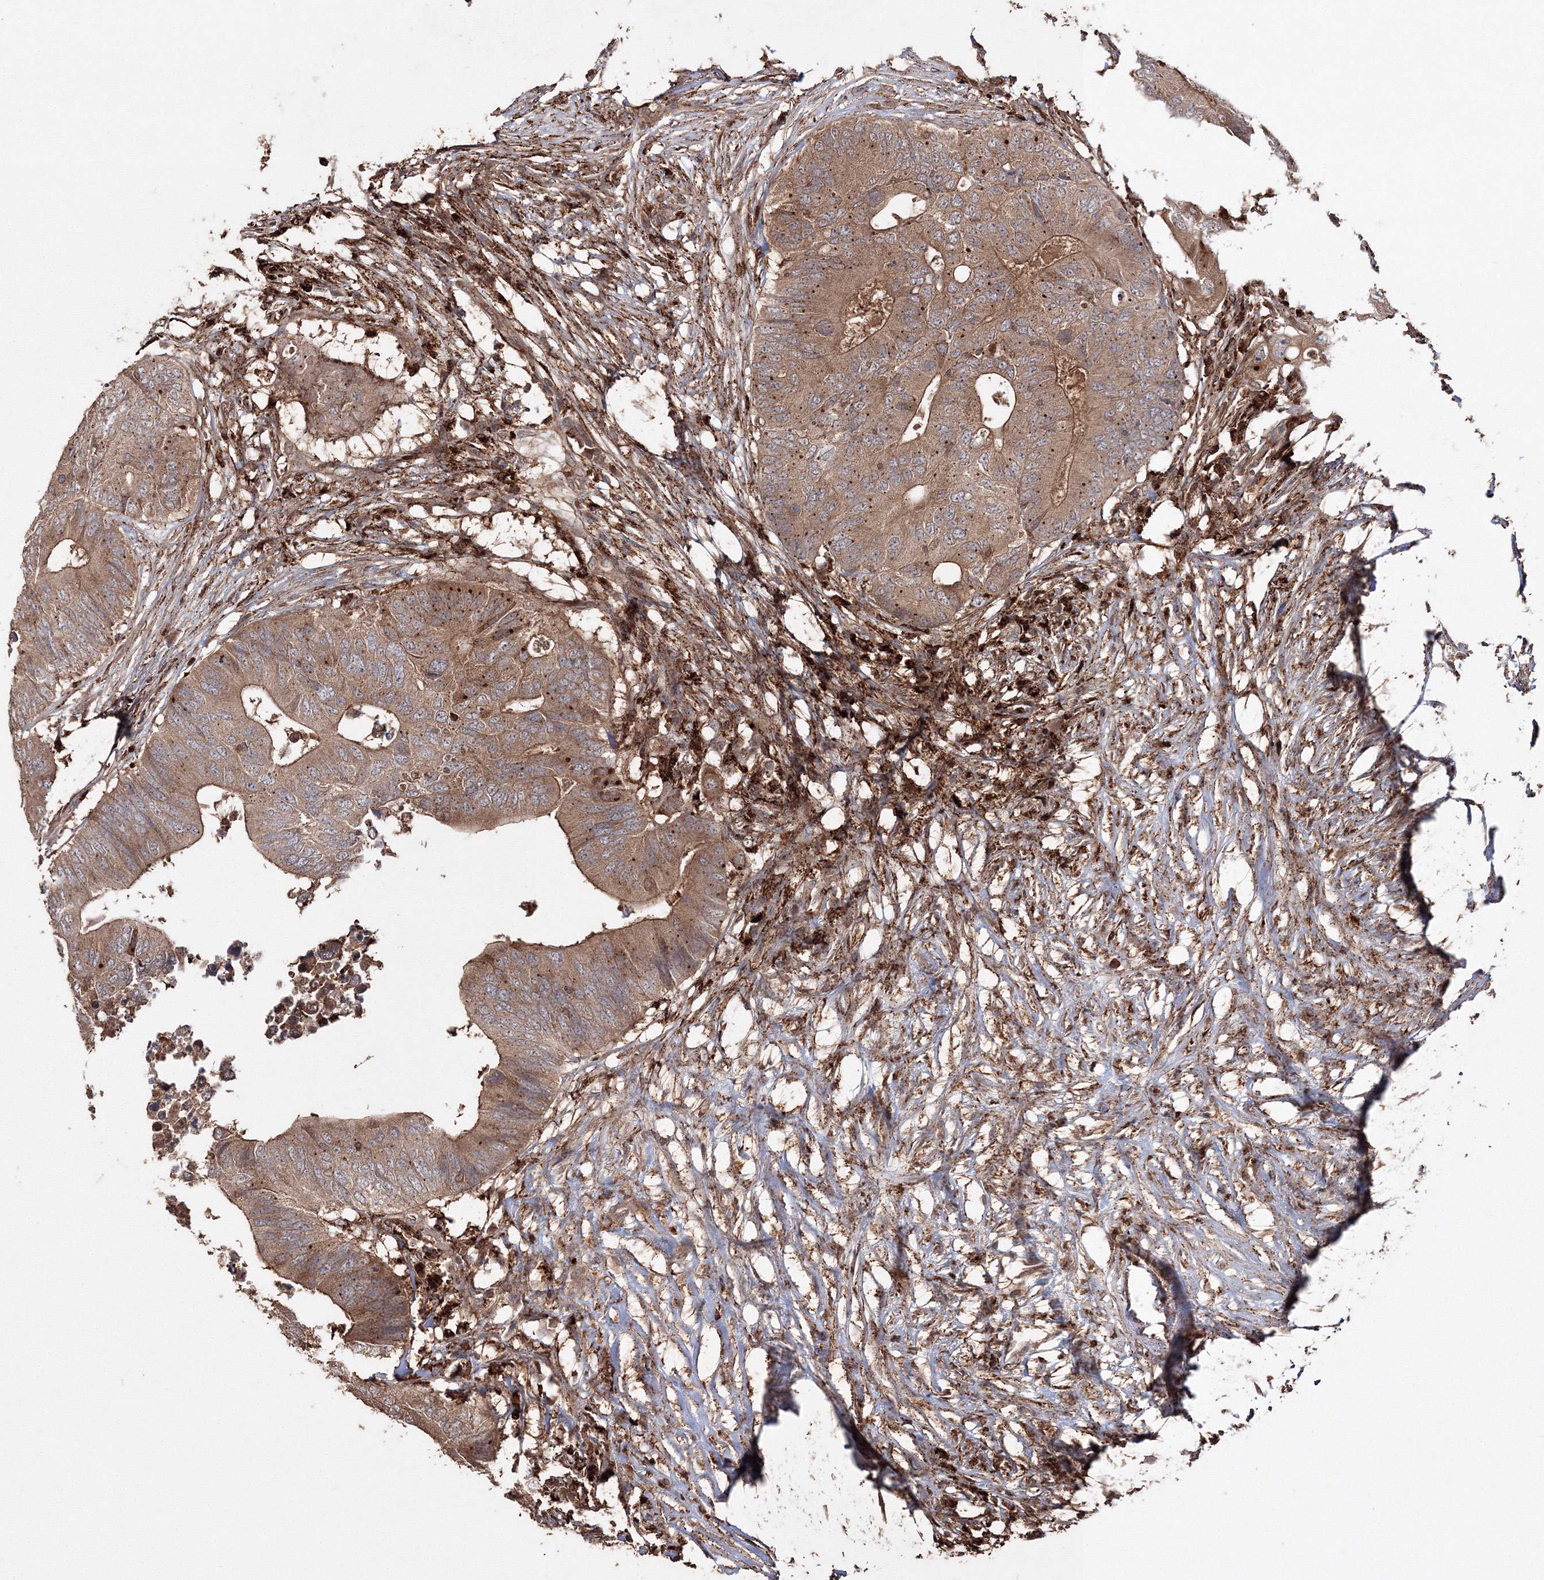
{"staining": {"intensity": "moderate", "quantity": ">75%", "location": "cytoplasmic/membranous"}, "tissue": "colorectal cancer", "cell_type": "Tumor cells", "image_type": "cancer", "snomed": [{"axis": "morphology", "description": "Adenocarcinoma, NOS"}, {"axis": "topography", "description": "Colon"}], "caption": "Protein expression by IHC shows moderate cytoplasmic/membranous positivity in about >75% of tumor cells in colorectal cancer (adenocarcinoma). (IHC, brightfield microscopy, high magnification).", "gene": "DDO", "patient": {"sex": "male", "age": 71}}